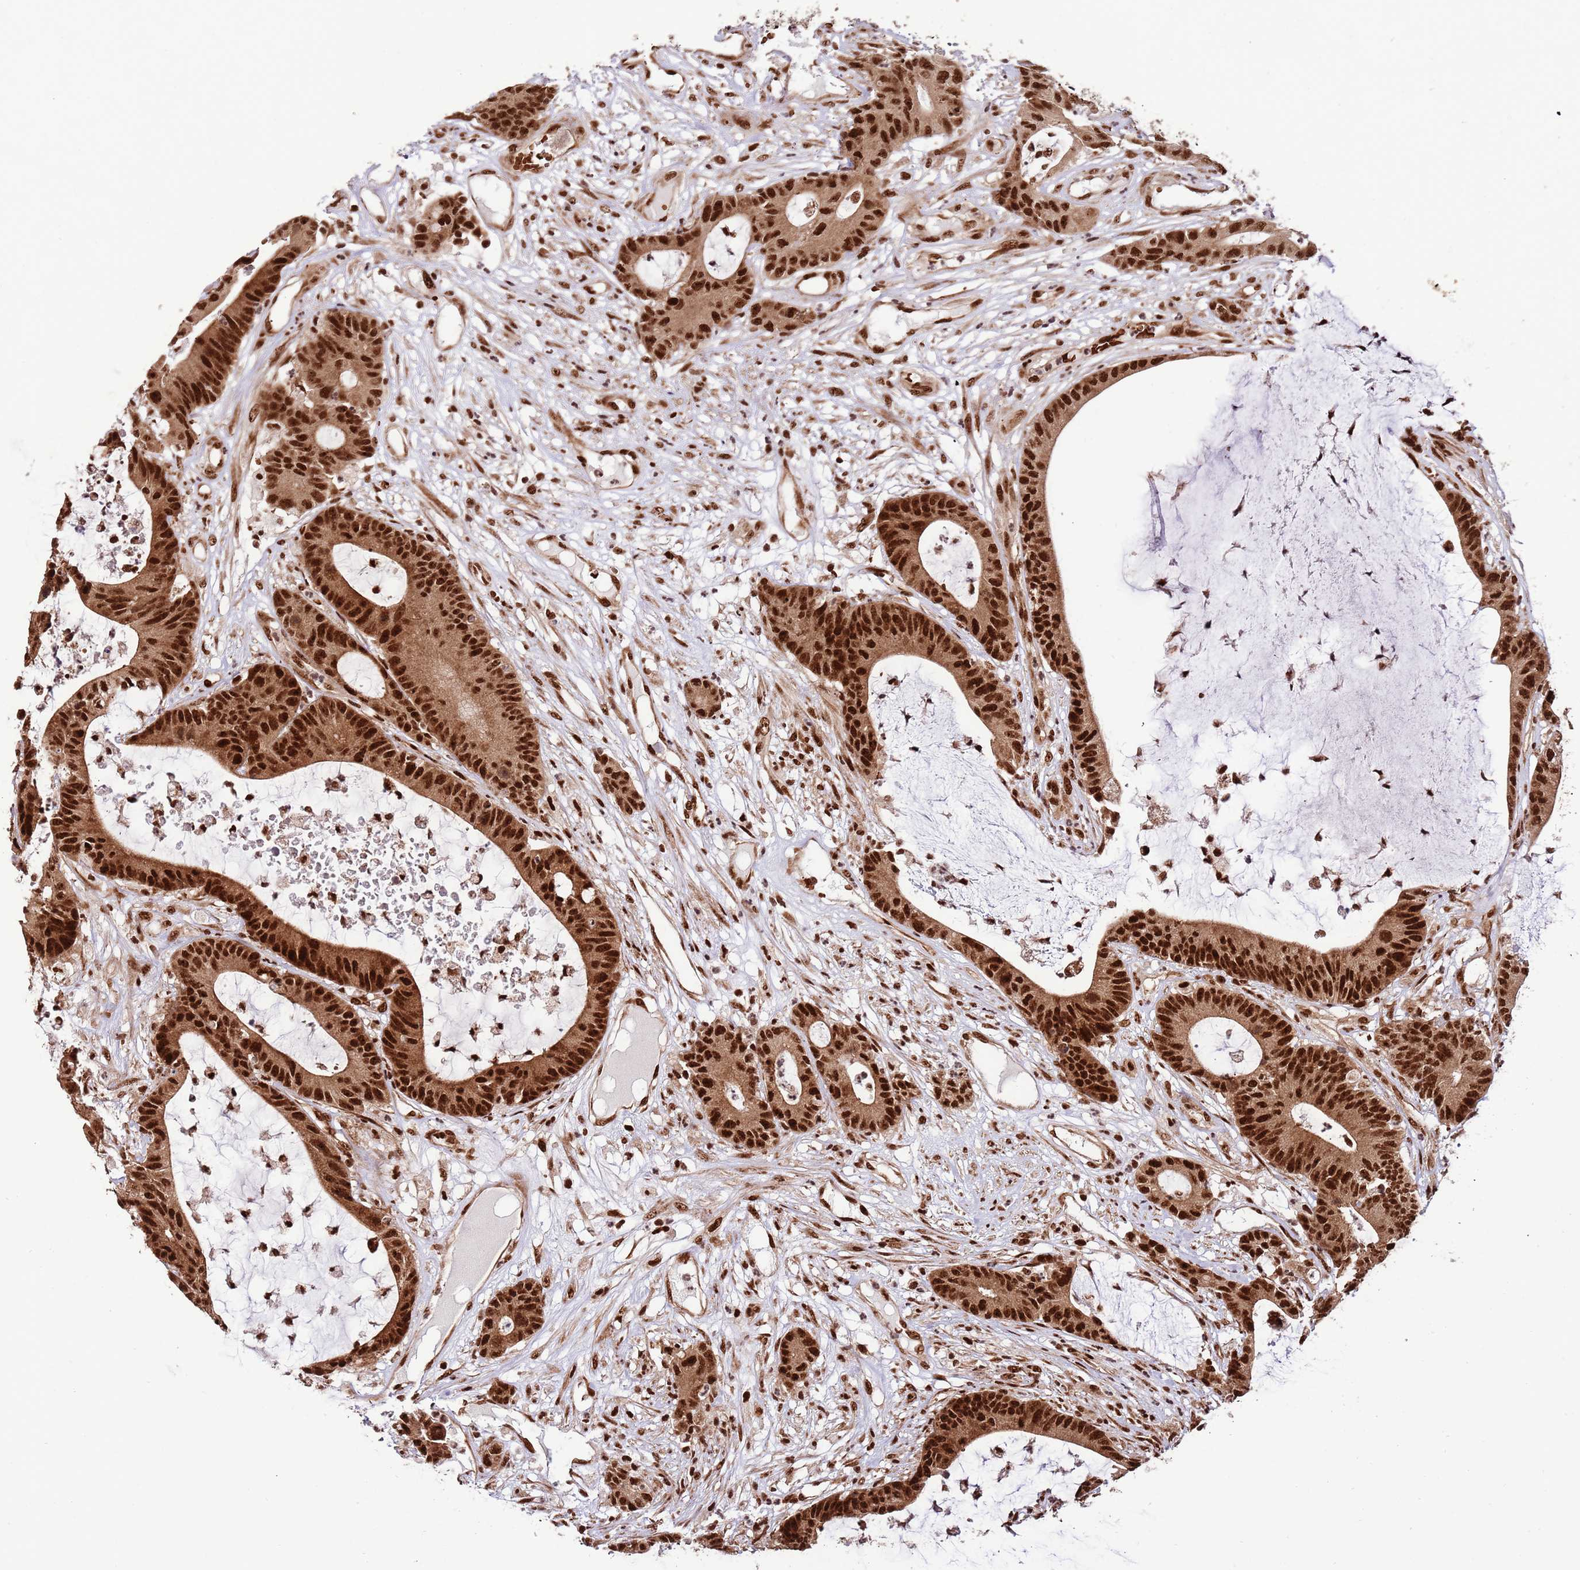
{"staining": {"intensity": "strong", "quantity": ">75%", "location": "cytoplasmic/membranous,nuclear"}, "tissue": "colorectal cancer", "cell_type": "Tumor cells", "image_type": "cancer", "snomed": [{"axis": "morphology", "description": "Adenocarcinoma, NOS"}, {"axis": "topography", "description": "Colon"}], "caption": "Immunohistochemical staining of adenocarcinoma (colorectal) exhibits high levels of strong cytoplasmic/membranous and nuclear expression in about >75% of tumor cells. The protein of interest is stained brown, and the nuclei are stained in blue (DAB IHC with brightfield microscopy, high magnification).", "gene": "RIF1", "patient": {"sex": "female", "age": 84}}